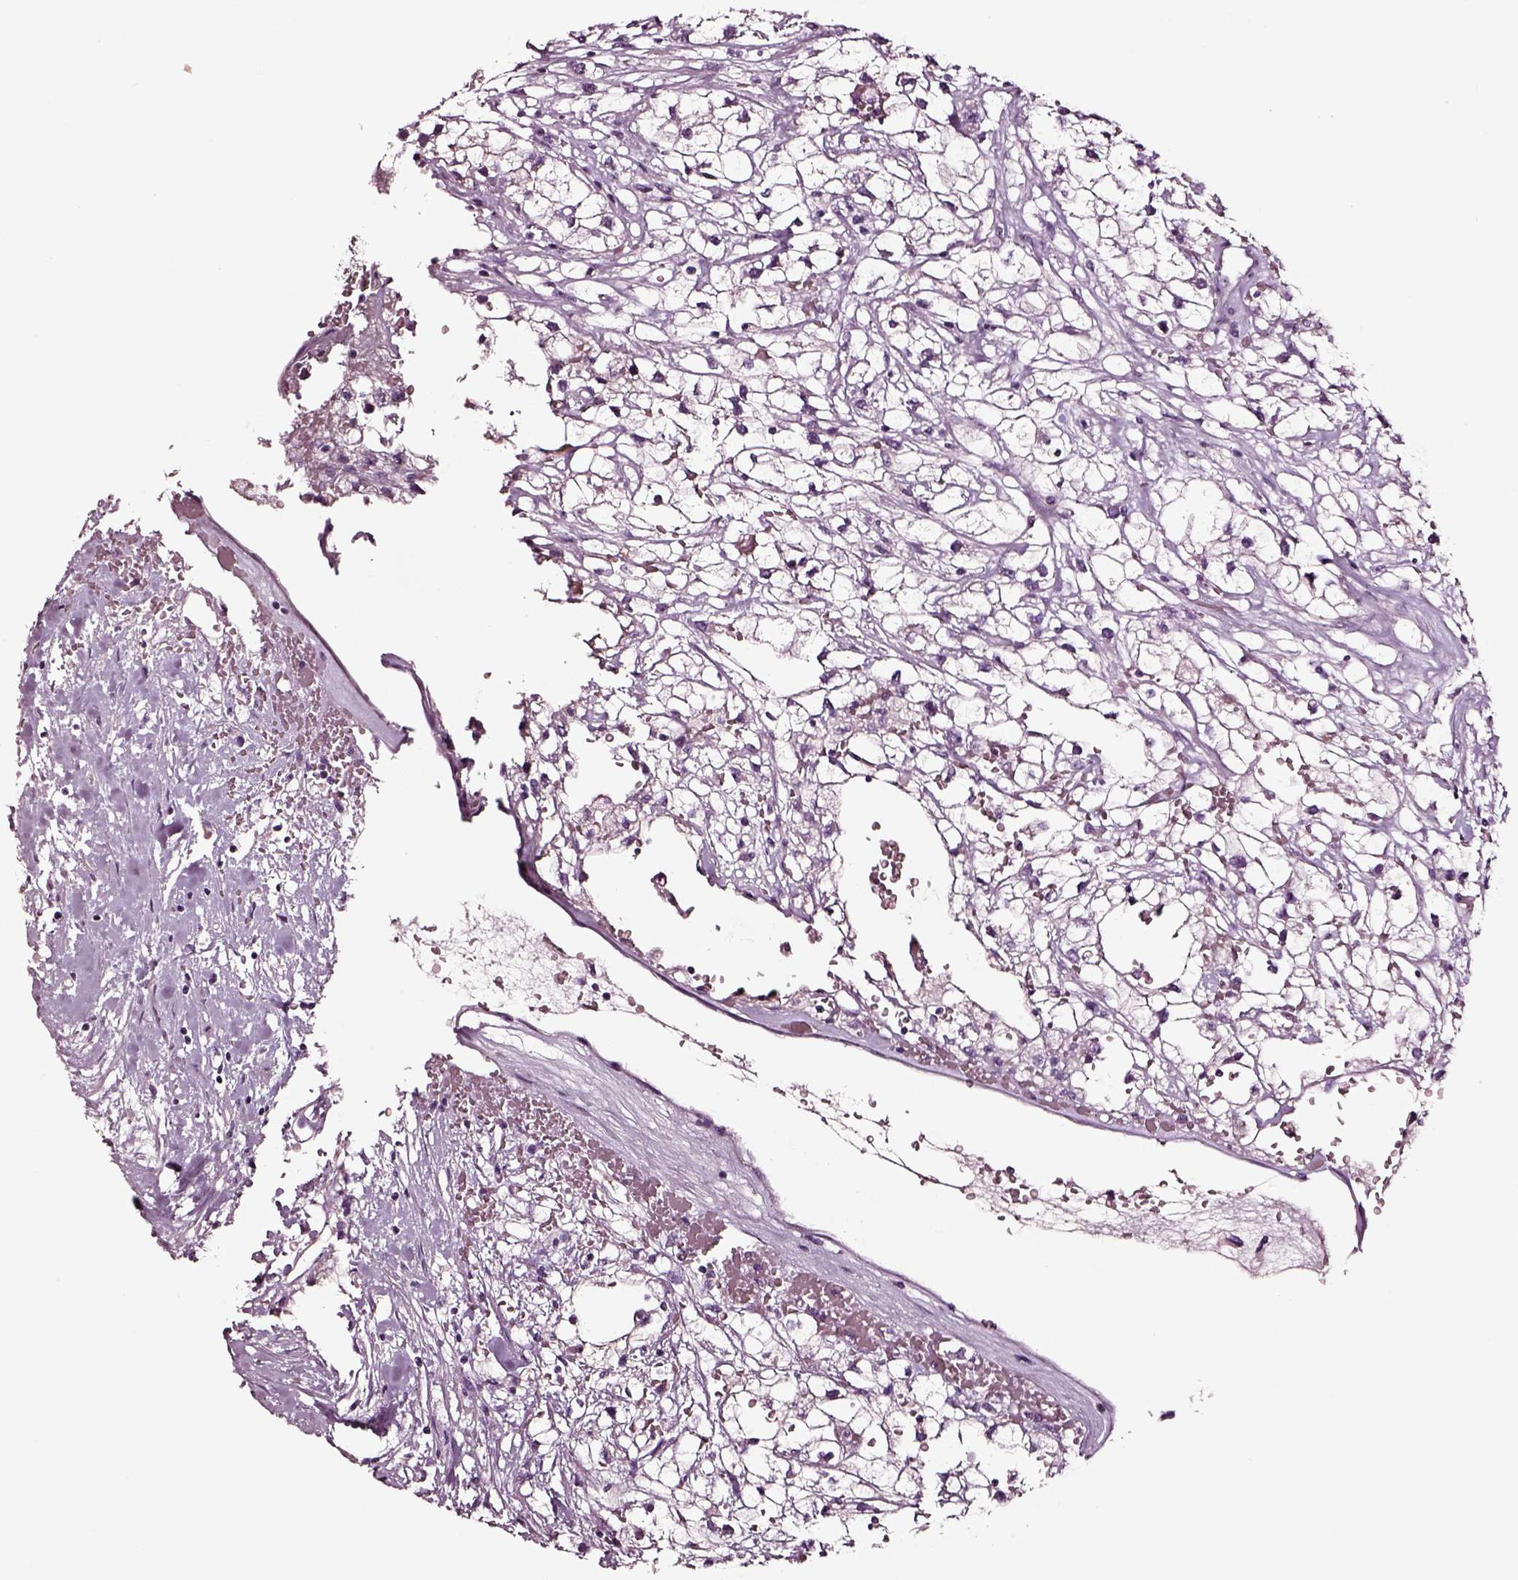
{"staining": {"intensity": "negative", "quantity": "none", "location": "none"}, "tissue": "renal cancer", "cell_type": "Tumor cells", "image_type": "cancer", "snomed": [{"axis": "morphology", "description": "Adenocarcinoma, NOS"}, {"axis": "topography", "description": "Kidney"}], "caption": "An immunohistochemistry (IHC) micrograph of adenocarcinoma (renal) is shown. There is no staining in tumor cells of adenocarcinoma (renal). (DAB (3,3'-diaminobenzidine) immunohistochemistry (IHC) with hematoxylin counter stain).", "gene": "SMIM17", "patient": {"sex": "male", "age": 59}}